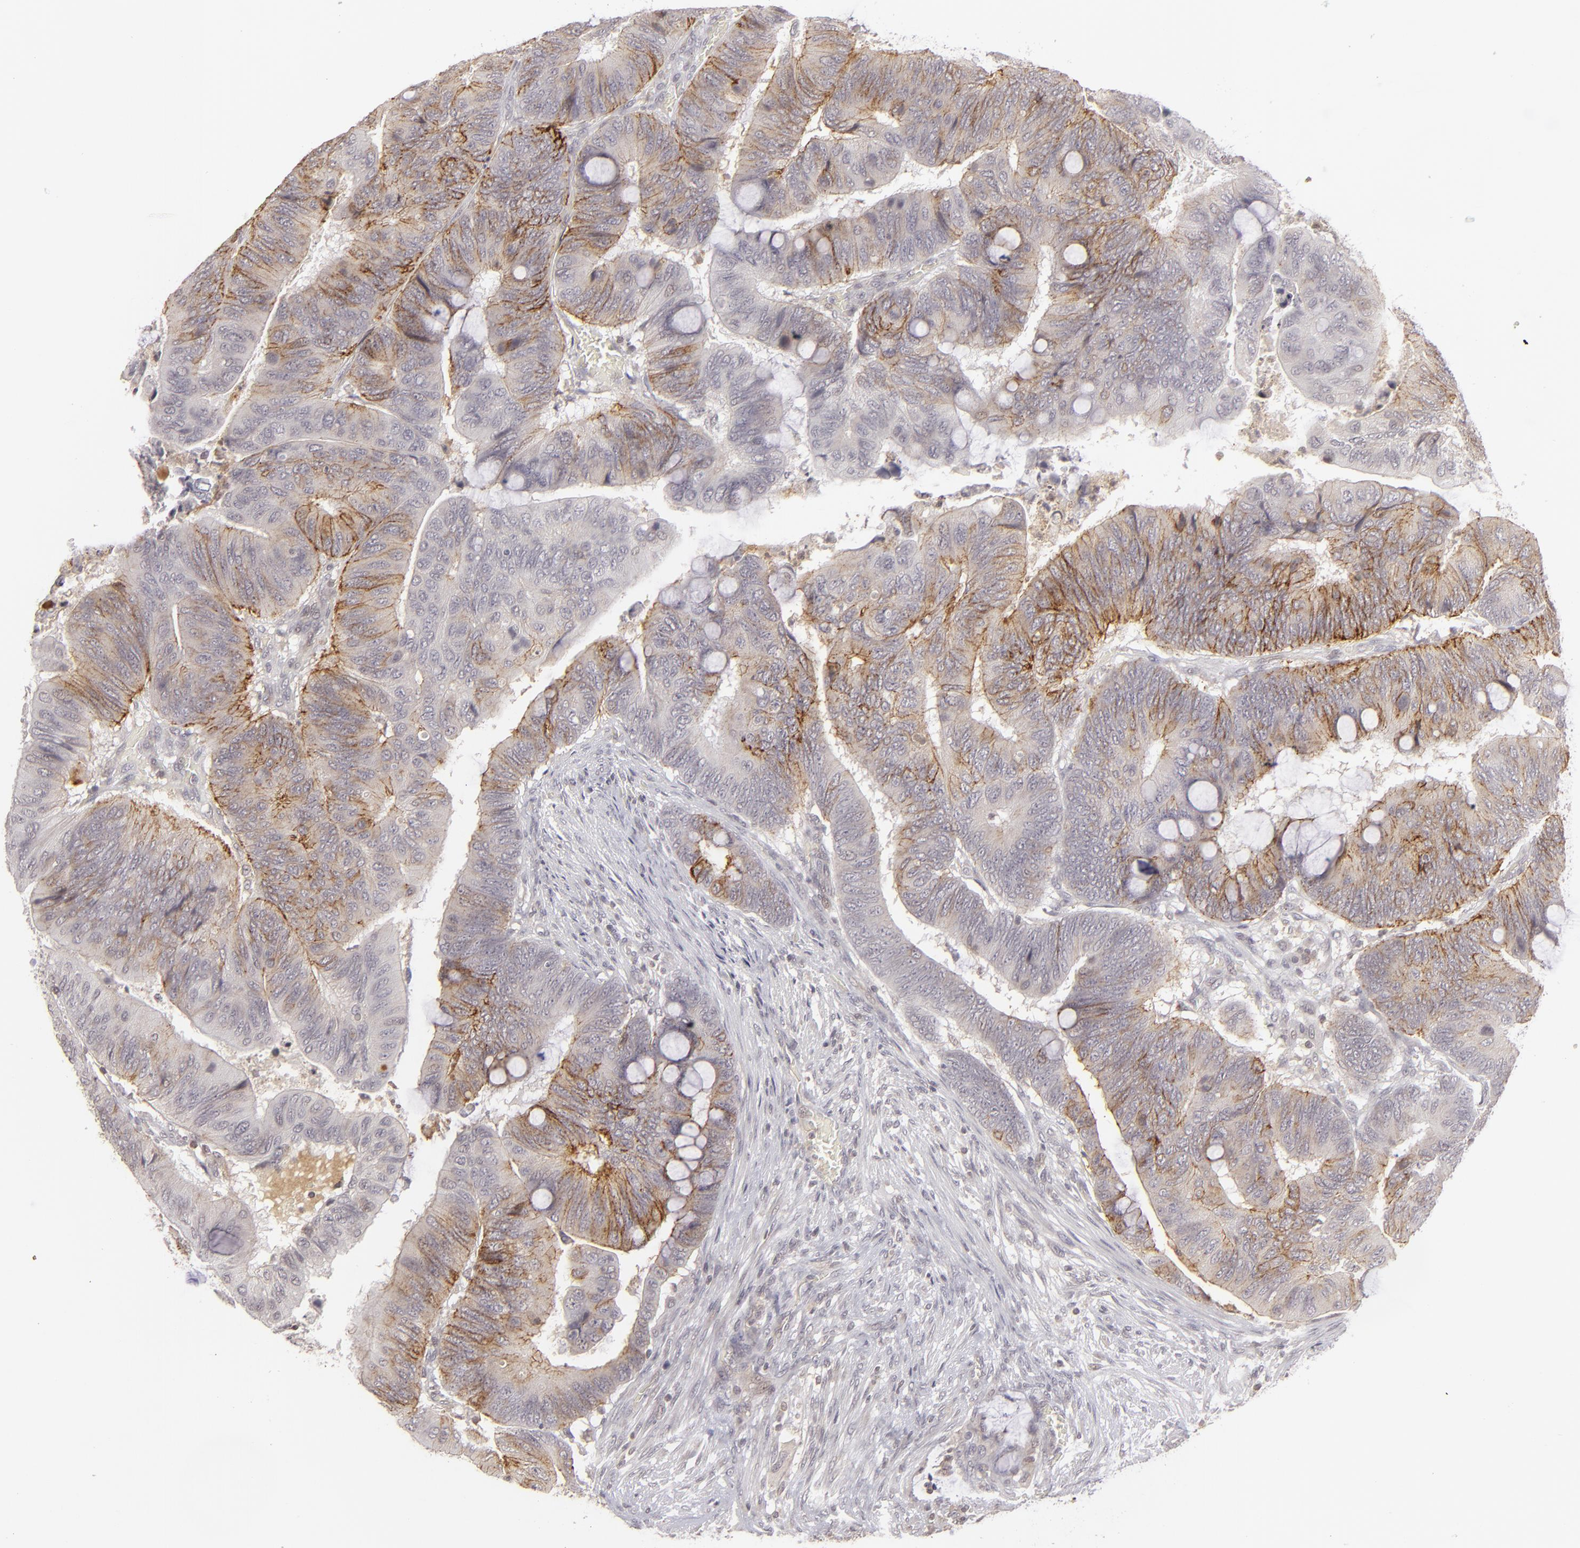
{"staining": {"intensity": "moderate", "quantity": "<25%", "location": "cytoplasmic/membranous"}, "tissue": "colorectal cancer", "cell_type": "Tumor cells", "image_type": "cancer", "snomed": [{"axis": "morphology", "description": "Normal tissue, NOS"}, {"axis": "morphology", "description": "Adenocarcinoma, NOS"}, {"axis": "topography", "description": "Rectum"}], "caption": "Colorectal cancer stained for a protein (brown) reveals moderate cytoplasmic/membranous positive positivity in approximately <25% of tumor cells.", "gene": "CLDN2", "patient": {"sex": "male", "age": 92}}